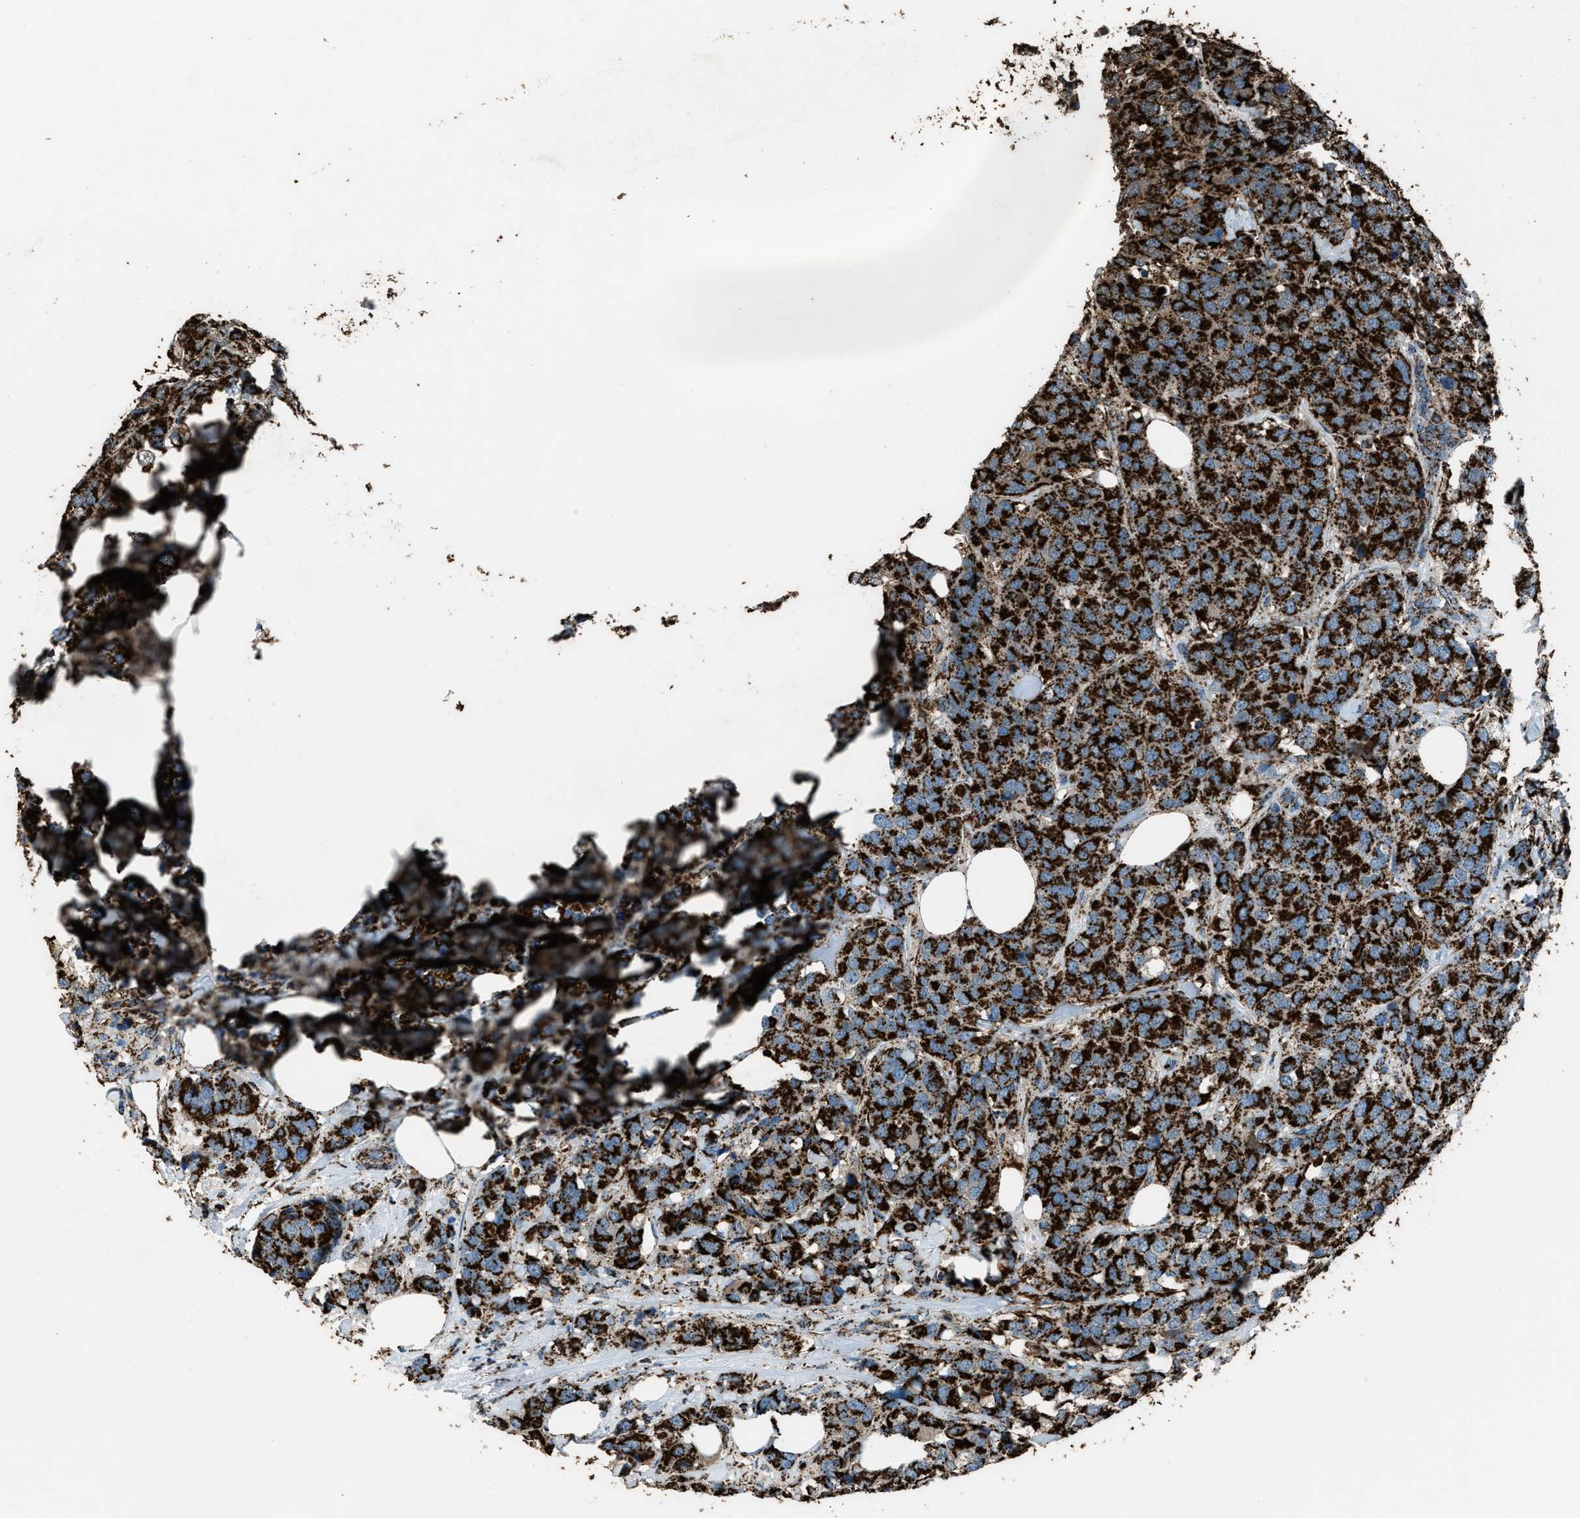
{"staining": {"intensity": "strong", "quantity": ">75%", "location": "cytoplasmic/membranous"}, "tissue": "breast cancer", "cell_type": "Tumor cells", "image_type": "cancer", "snomed": [{"axis": "morphology", "description": "Lobular carcinoma"}, {"axis": "topography", "description": "Breast"}], "caption": "High-magnification brightfield microscopy of breast lobular carcinoma stained with DAB (brown) and counterstained with hematoxylin (blue). tumor cells exhibit strong cytoplasmic/membranous staining is appreciated in about>75% of cells.", "gene": "MDH2", "patient": {"sex": "female", "age": 59}}